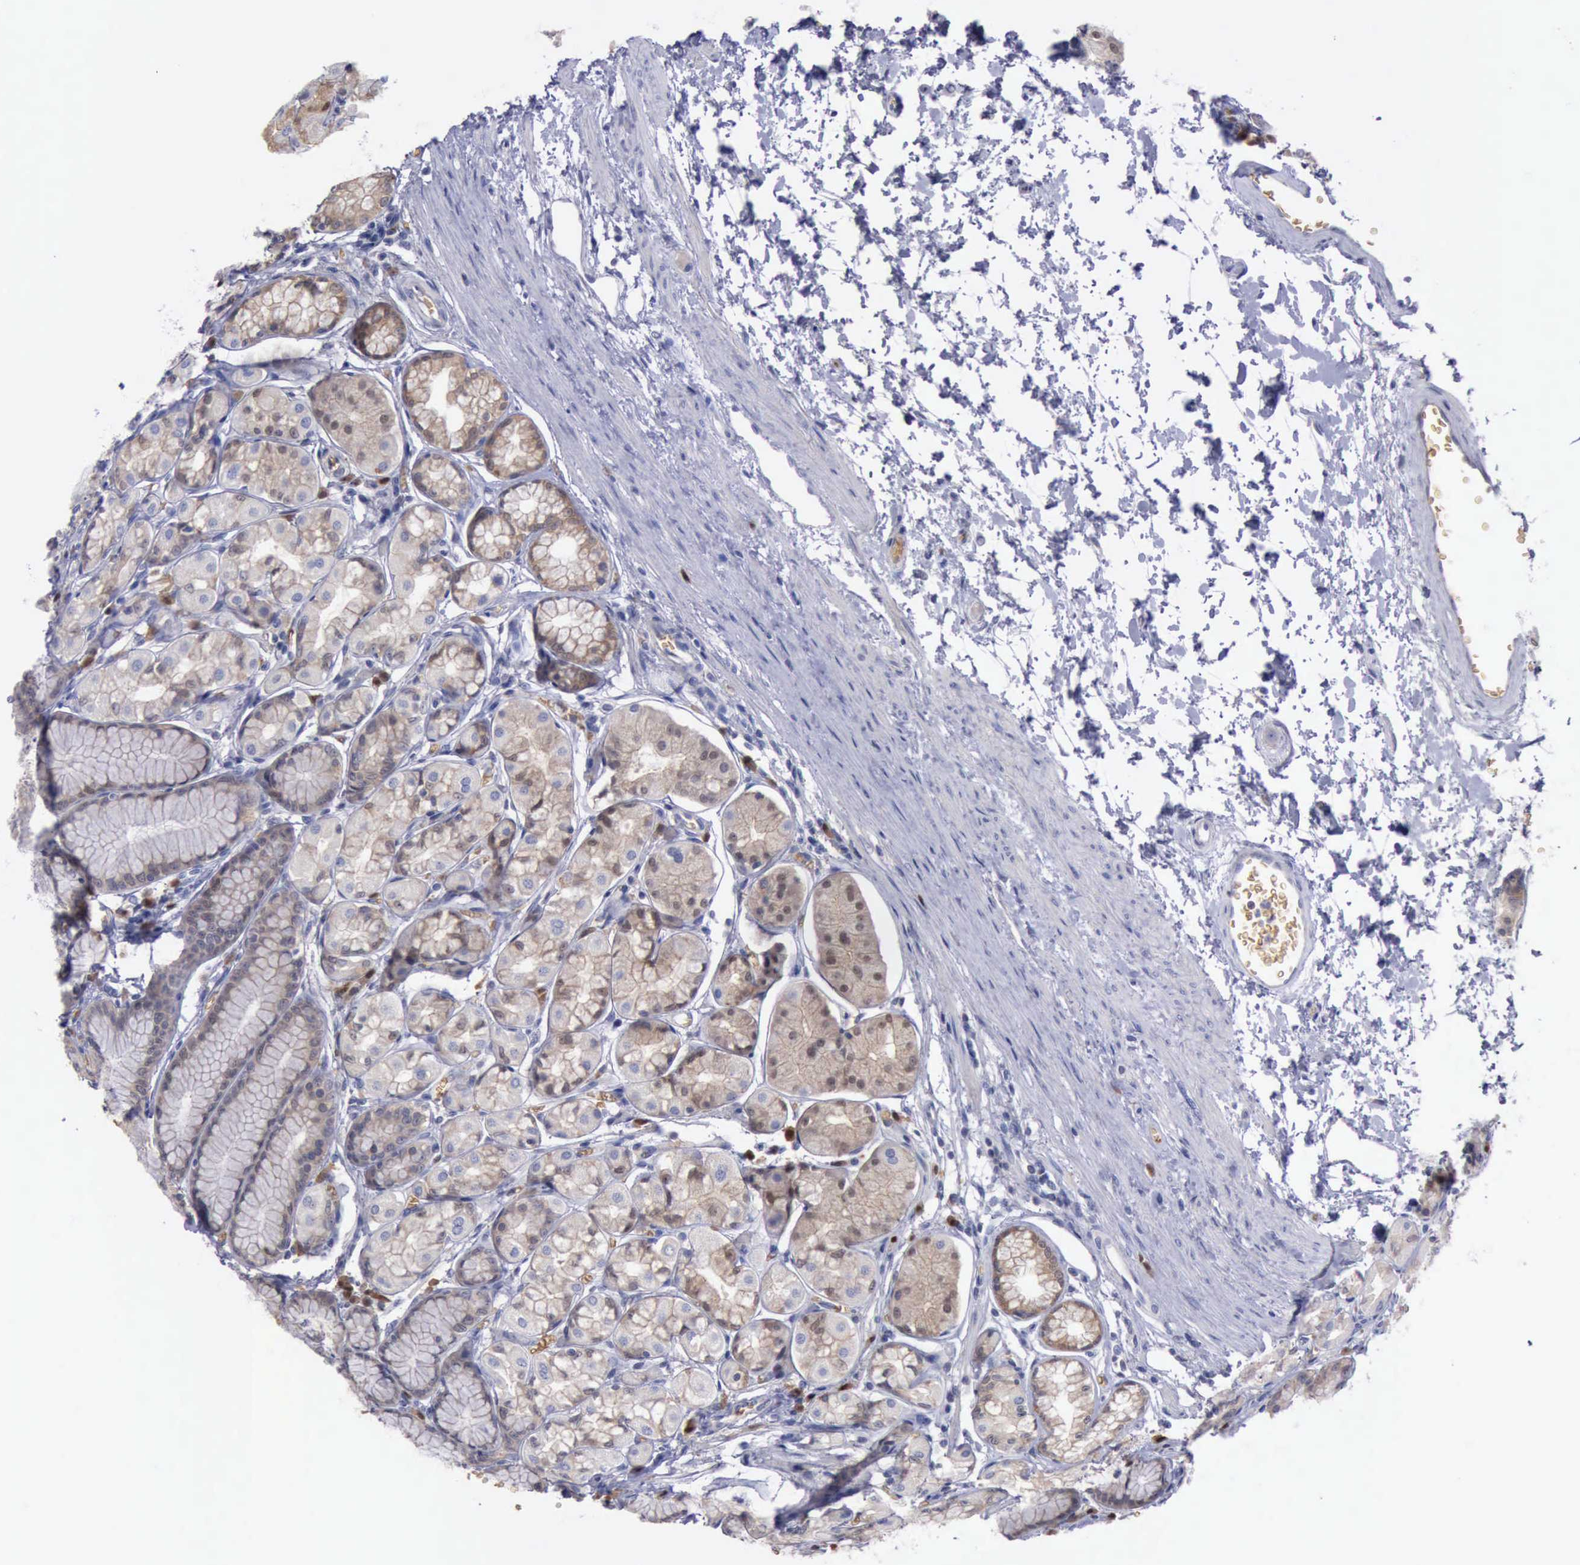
{"staining": {"intensity": "moderate", "quantity": "<25%", "location": "cytoplasmic/membranous,nuclear"}, "tissue": "stomach", "cell_type": "Glandular cells", "image_type": "normal", "snomed": [{"axis": "morphology", "description": "Normal tissue, NOS"}, {"axis": "topography", "description": "Stomach"}, {"axis": "topography", "description": "Stomach, lower"}], "caption": "Brown immunohistochemical staining in normal stomach displays moderate cytoplasmic/membranous,nuclear positivity in approximately <25% of glandular cells.", "gene": "CEP128", "patient": {"sex": "male", "age": 76}}